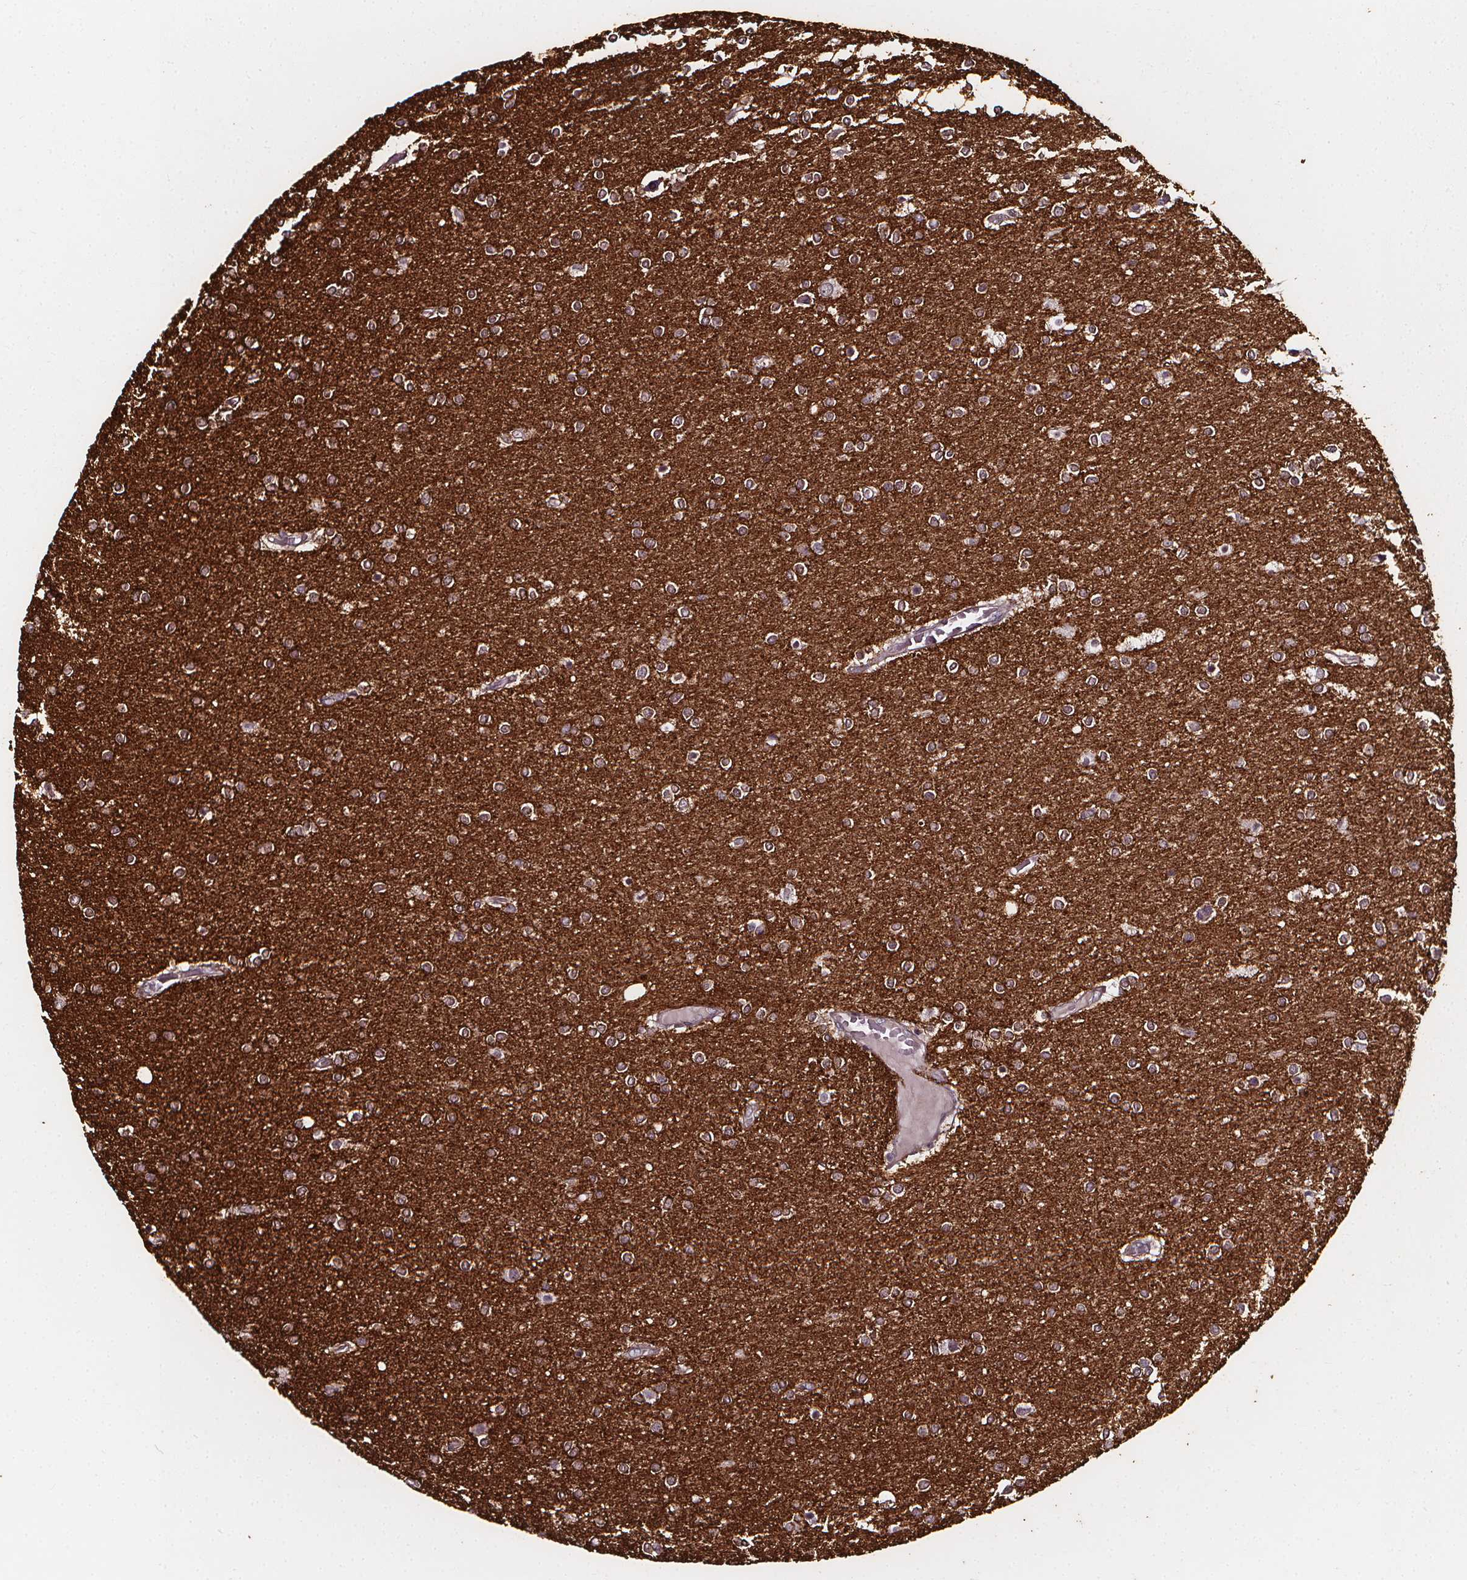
{"staining": {"intensity": "weak", "quantity": "25%-75%", "location": "cytoplasmic/membranous"}, "tissue": "glioma", "cell_type": "Tumor cells", "image_type": "cancer", "snomed": [{"axis": "morphology", "description": "Glioma, malignant, High grade"}, {"axis": "topography", "description": "Brain"}], "caption": "Immunohistochemical staining of glioma displays low levels of weak cytoplasmic/membranous protein positivity in approximately 25%-75% of tumor cells. (DAB IHC with brightfield microscopy, high magnification).", "gene": "DDIT3", "patient": {"sex": "female", "age": 61}}